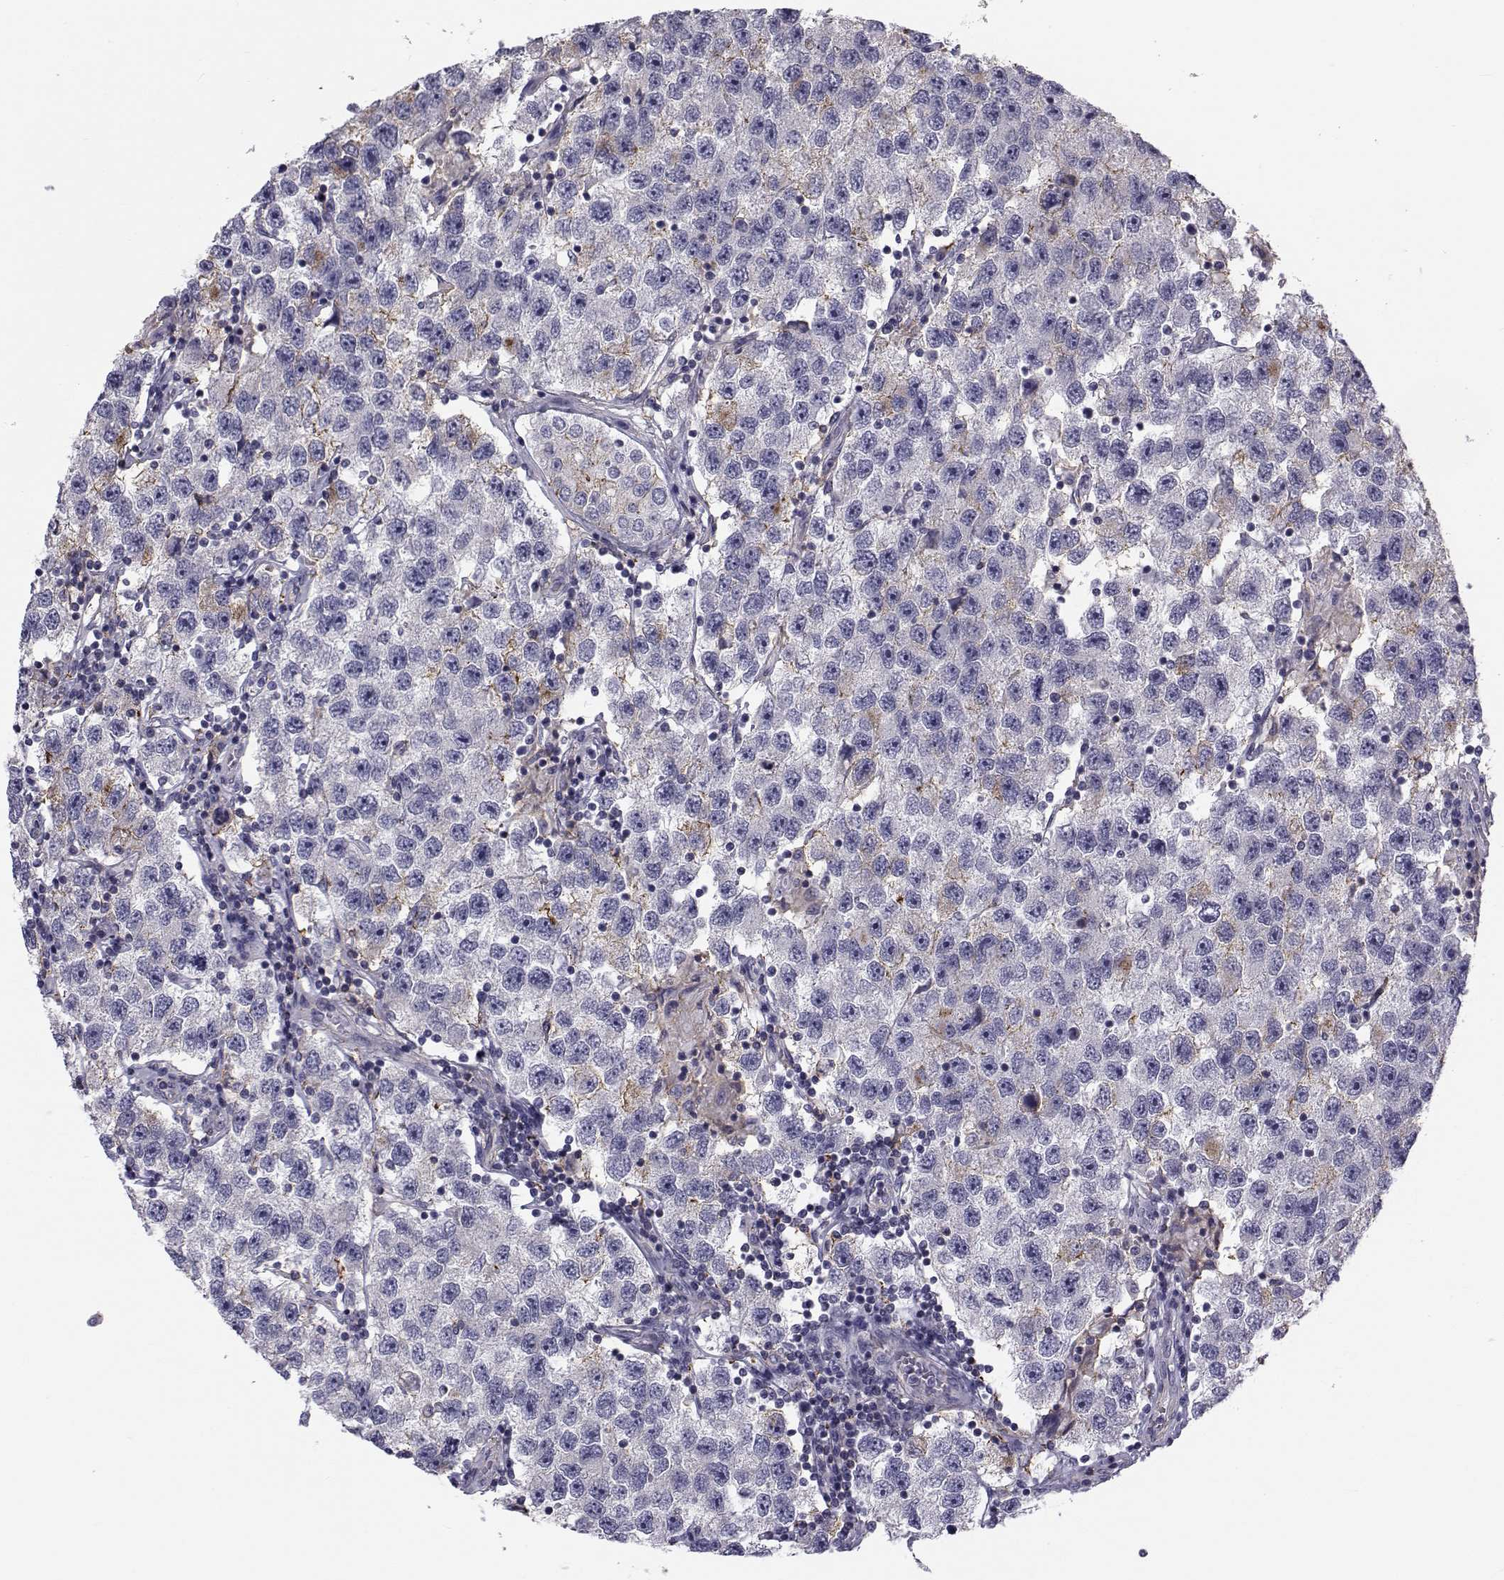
{"staining": {"intensity": "weak", "quantity": "<25%", "location": "cytoplasmic/membranous"}, "tissue": "testis cancer", "cell_type": "Tumor cells", "image_type": "cancer", "snomed": [{"axis": "morphology", "description": "Seminoma, NOS"}, {"axis": "topography", "description": "Testis"}], "caption": "Immunohistochemistry image of neoplastic tissue: human seminoma (testis) stained with DAB displays no significant protein staining in tumor cells. (DAB immunohistochemistry with hematoxylin counter stain).", "gene": "LRRC27", "patient": {"sex": "male", "age": 26}}